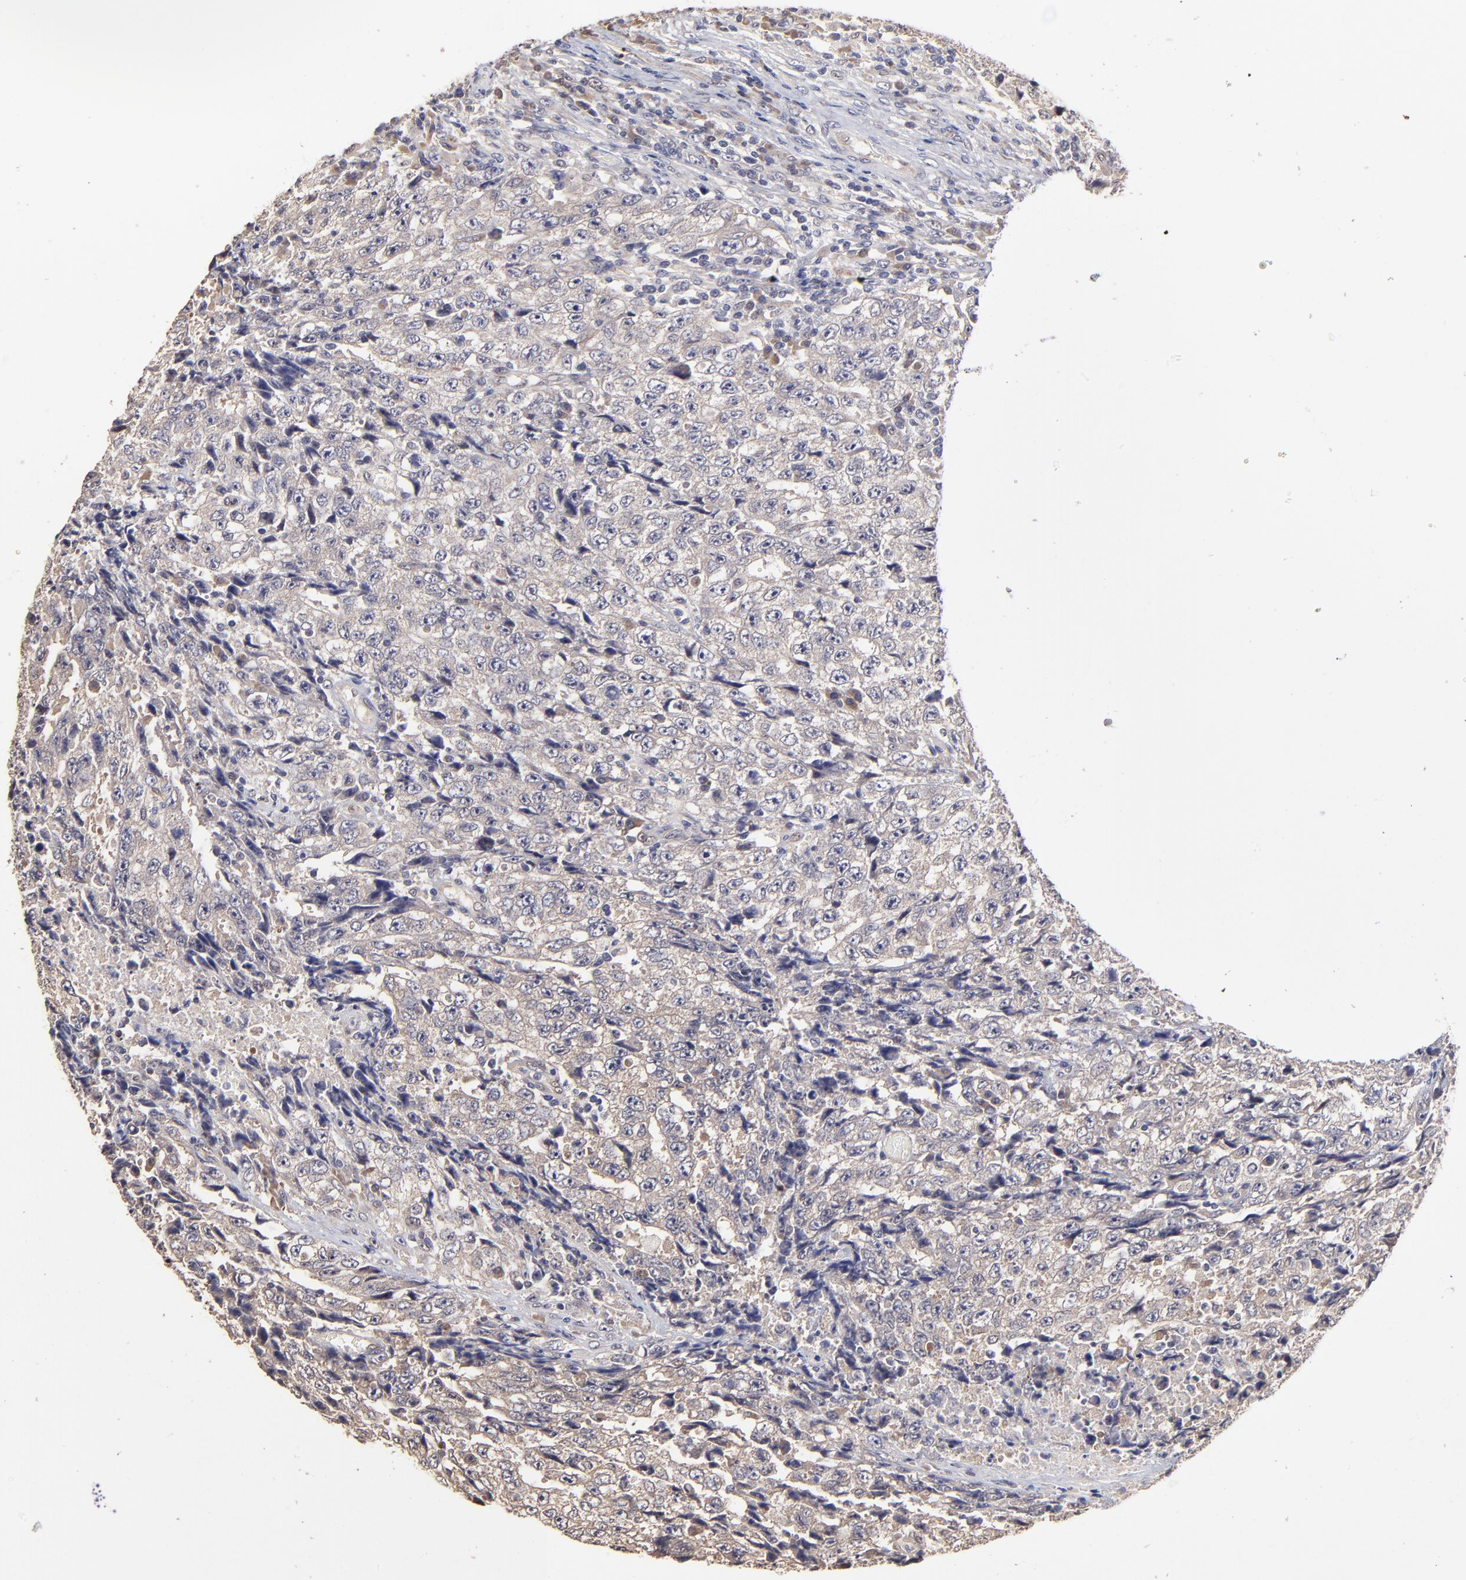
{"staining": {"intensity": "moderate", "quantity": ">75%", "location": "cytoplasmic/membranous"}, "tissue": "testis cancer", "cell_type": "Tumor cells", "image_type": "cancer", "snomed": [{"axis": "morphology", "description": "Necrosis, NOS"}, {"axis": "morphology", "description": "Carcinoma, Embryonal, NOS"}, {"axis": "topography", "description": "Testis"}], "caption": "DAB immunohistochemical staining of testis cancer shows moderate cytoplasmic/membranous protein staining in about >75% of tumor cells.", "gene": "ZNF10", "patient": {"sex": "male", "age": 19}}